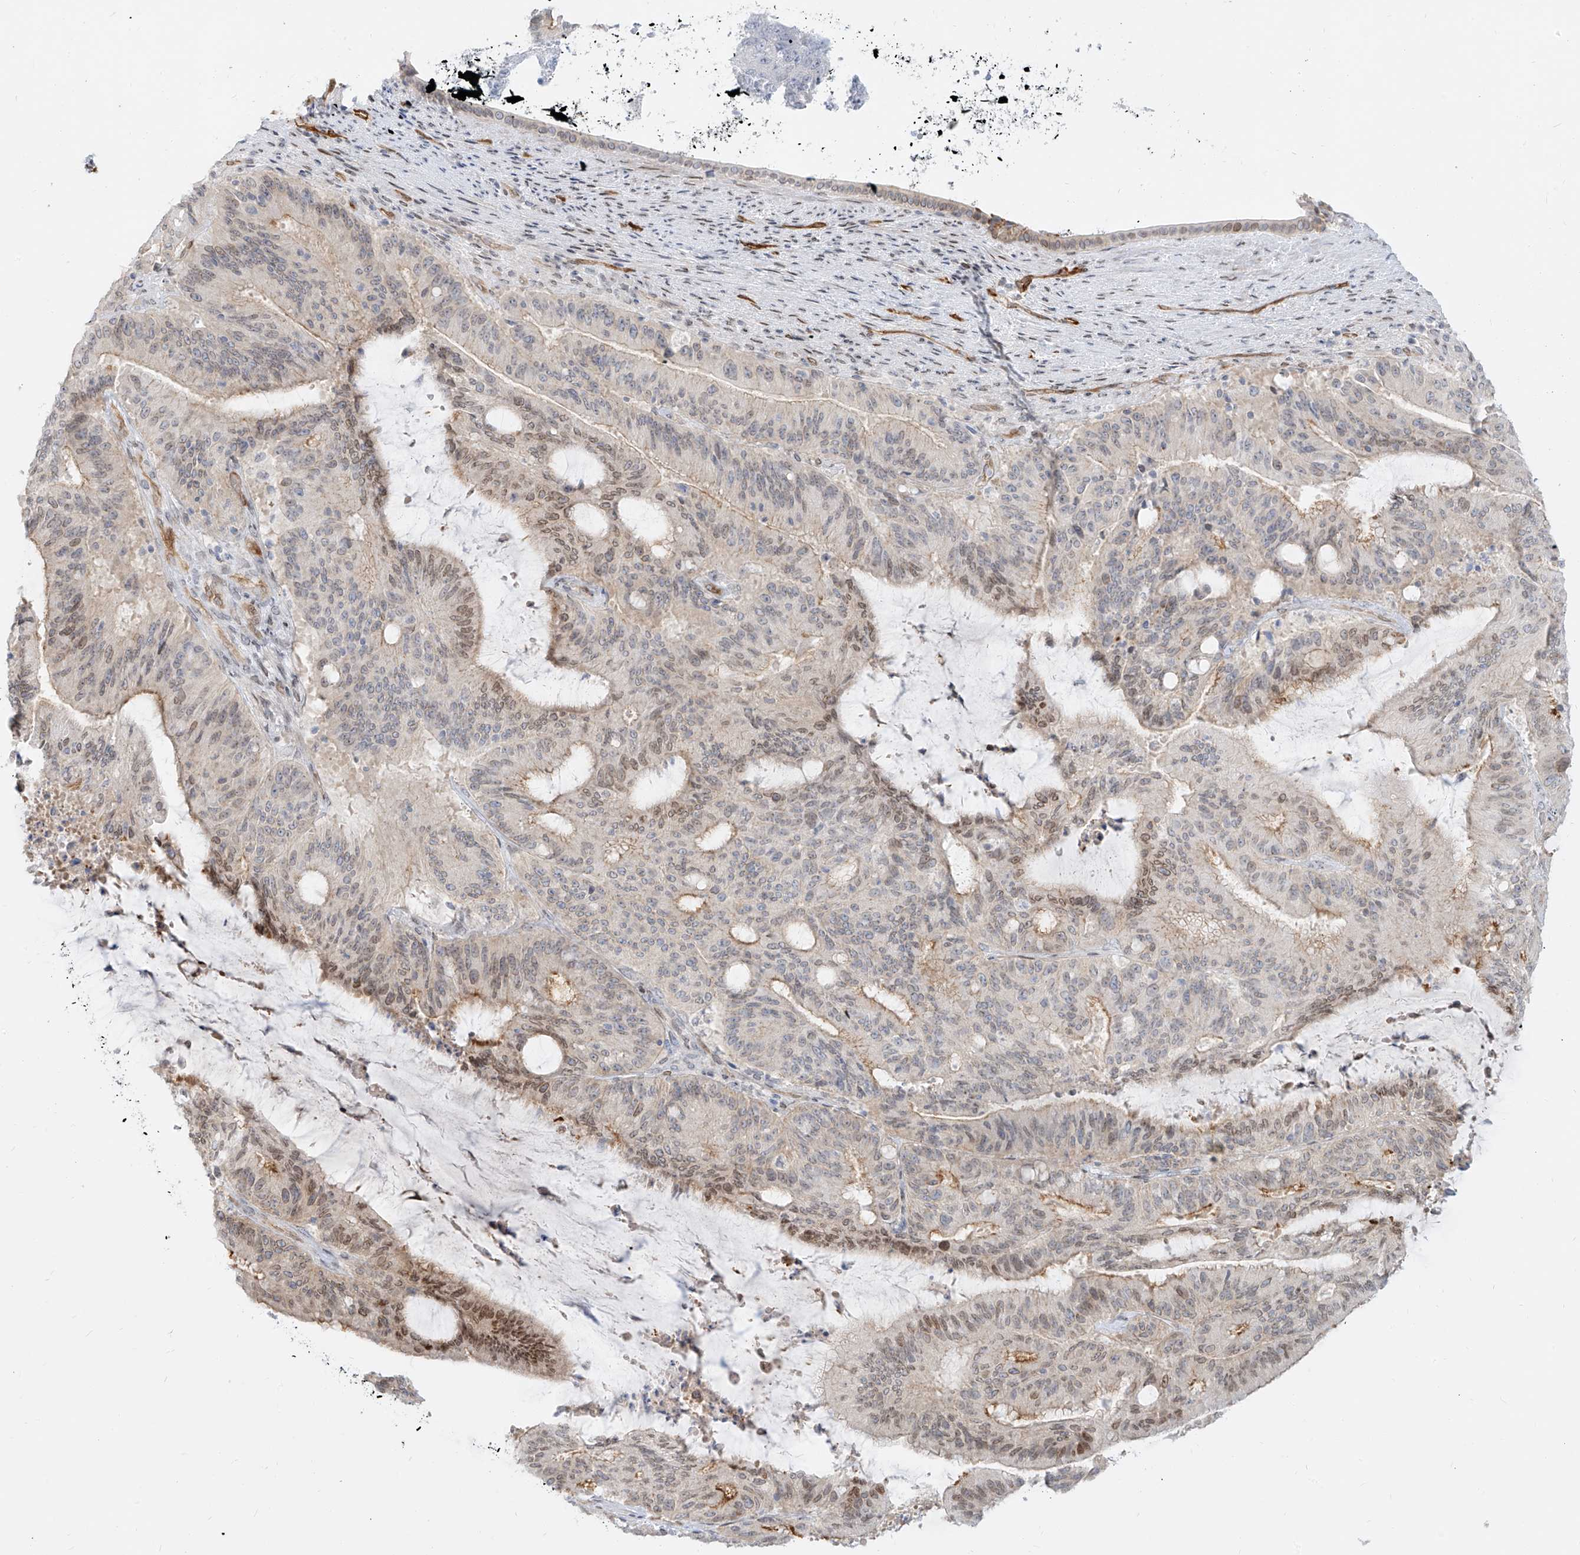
{"staining": {"intensity": "moderate", "quantity": "<25%", "location": "nuclear"}, "tissue": "liver cancer", "cell_type": "Tumor cells", "image_type": "cancer", "snomed": [{"axis": "morphology", "description": "Normal tissue, NOS"}, {"axis": "morphology", "description": "Cholangiocarcinoma"}, {"axis": "topography", "description": "Liver"}, {"axis": "topography", "description": "Peripheral nerve tissue"}], "caption": "Brown immunohistochemical staining in liver cholangiocarcinoma demonstrates moderate nuclear expression in approximately <25% of tumor cells. (brown staining indicates protein expression, while blue staining denotes nuclei).", "gene": "NHSL1", "patient": {"sex": "female", "age": 73}}